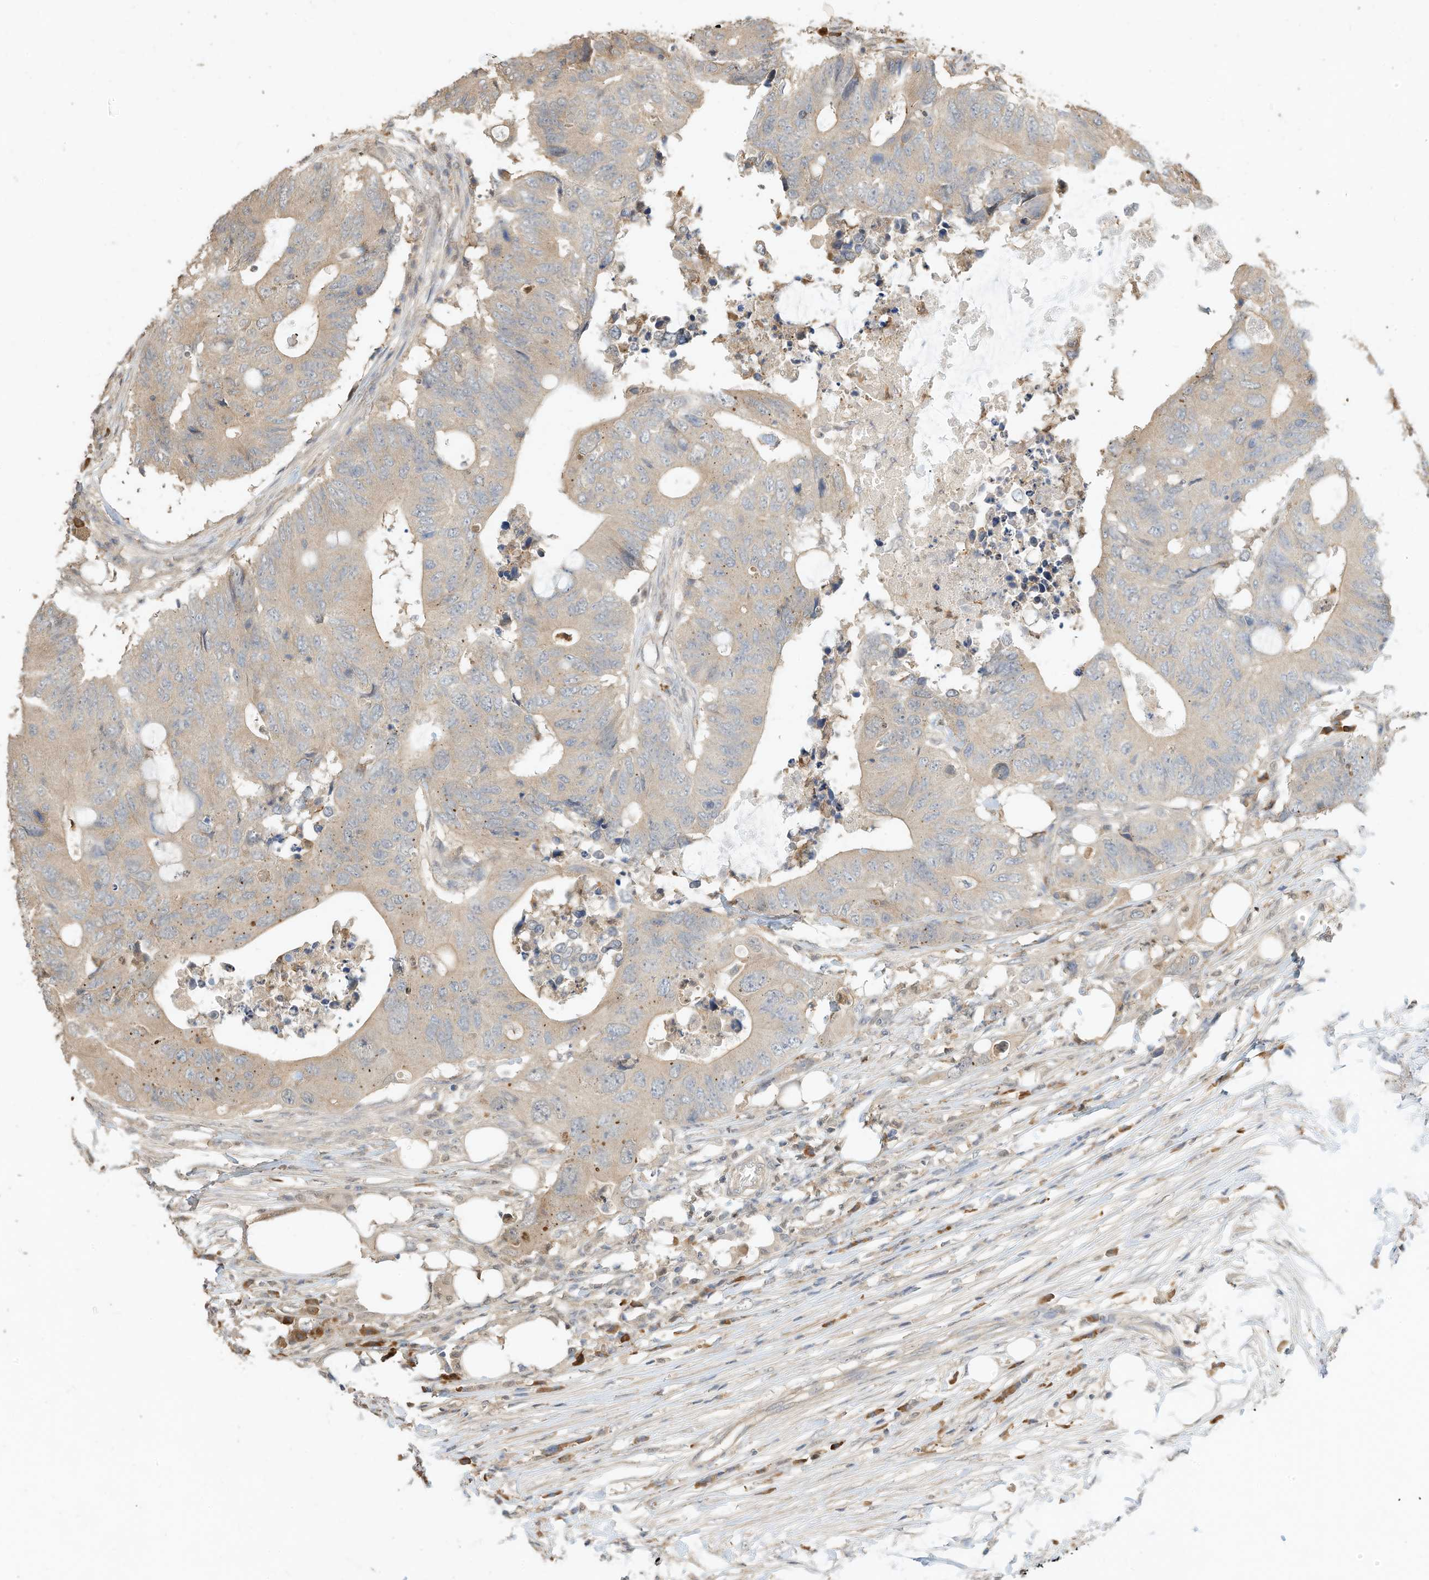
{"staining": {"intensity": "weak", "quantity": "25%-75%", "location": "cytoplasmic/membranous"}, "tissue": "colorectal cancer", "cell_type": "Tumor cells", "image_type": "cancer", "snomed": [{"axis": "morphology", "description": "Adenocarcinoma, NOS"}, {"axis": "topography", "description": "Colon"}], "caption": "Tumor cells demonstrate low levels of weak cytoplasmic/membranous expression in approximately 25%-75% of cells in colorectal cancer (adenocarcinoma). (DAB IHC, brown staining for protein, blue staining for nuclei).", "gene": "OFD1", "patient": {"sex": "male", "age": 71}}